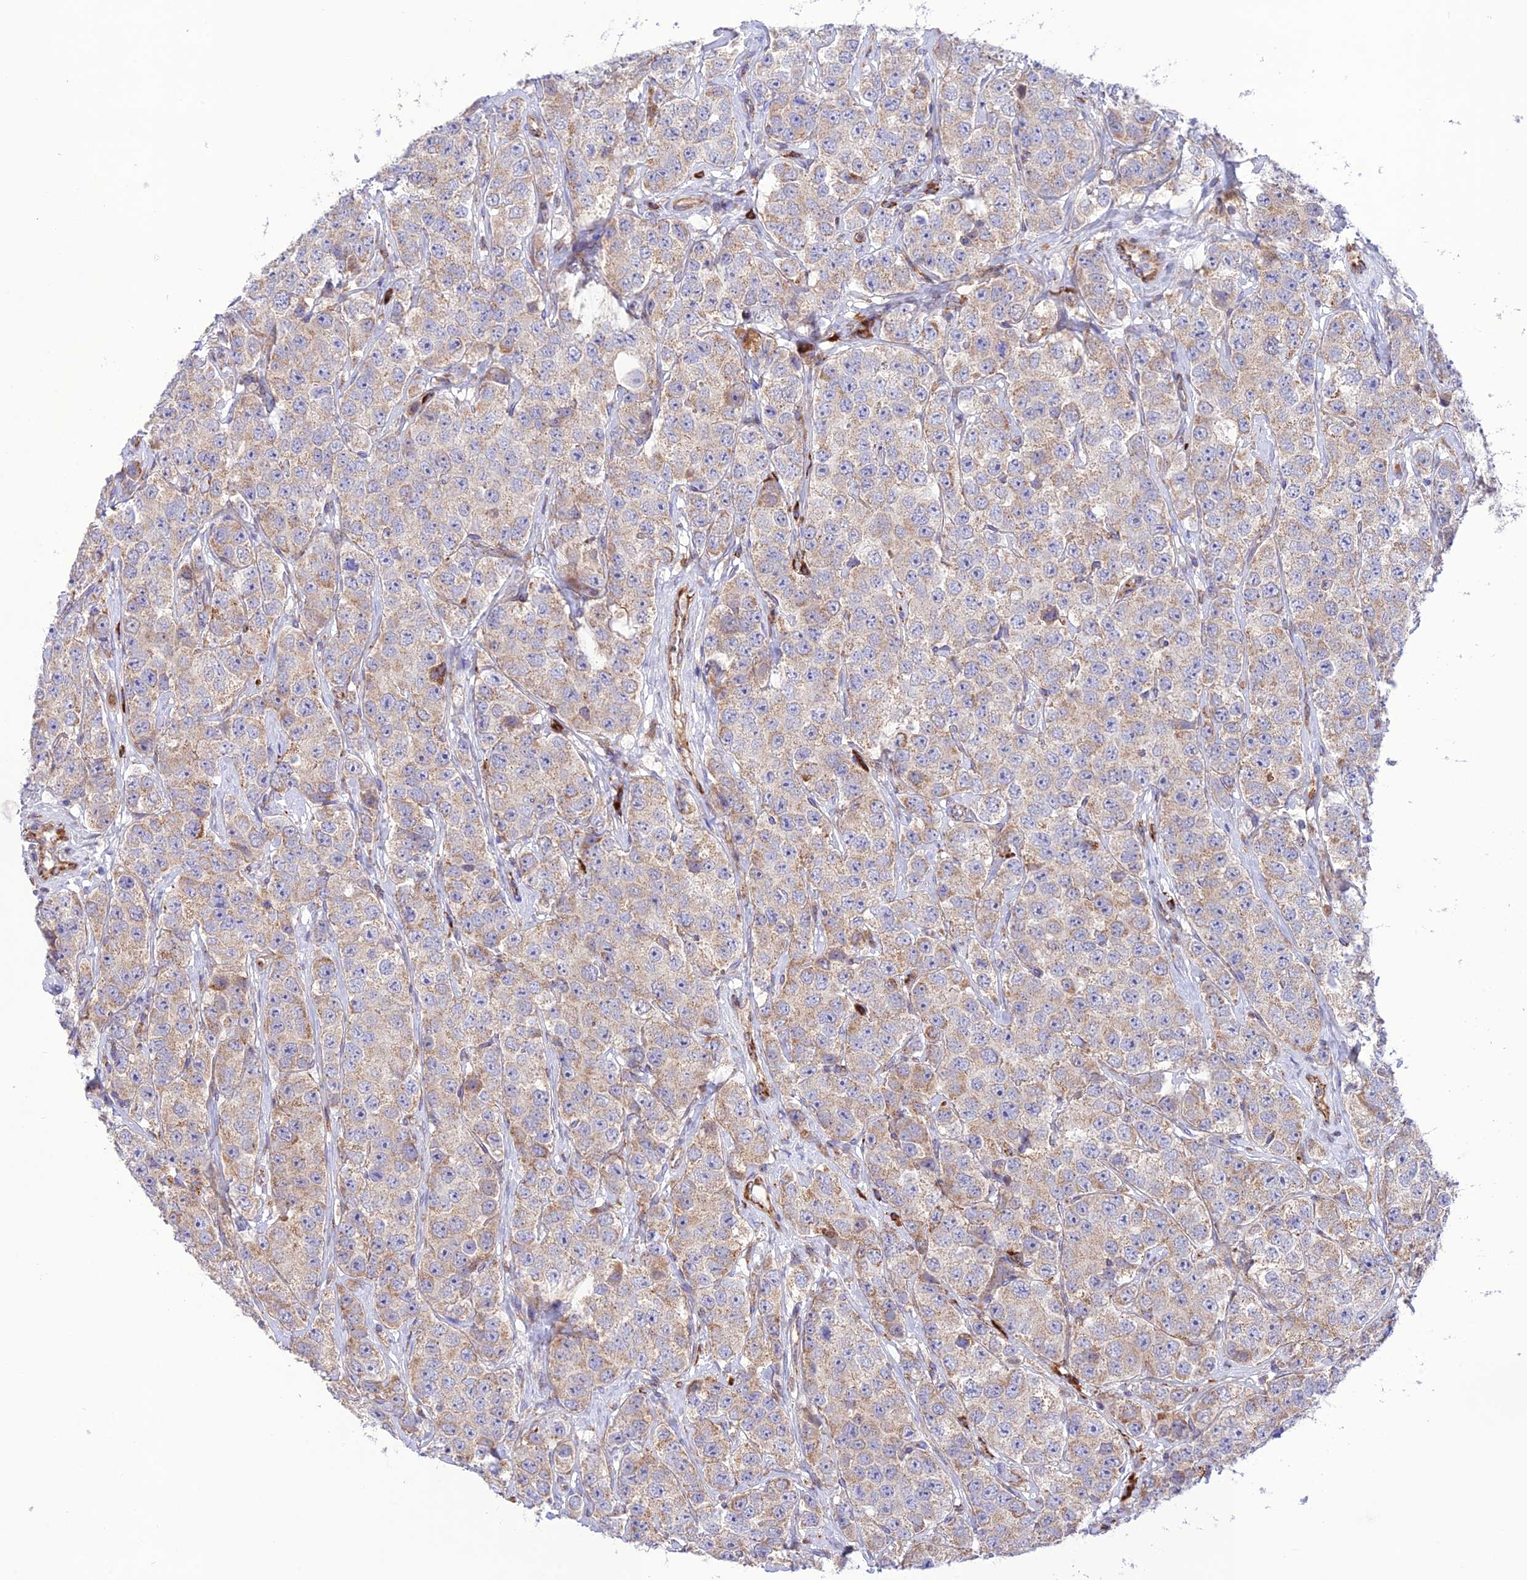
{"staining": {"intensity": "weak", "quantity": ">75%", "location": "cytoplasmic/membranous"}, "tissue": "testis cancer", "cell_type": "Tumor cells", "image_type": "cancer", "snomed": [{"axis": "morphology", "description": "Seminoma, NOS"}, {"axis": "topography", "description": "Testis"}], "caption": "Protein expression analysis of testis seminoma displays weak cytoplasmic/membranous staining in about >75% of tumor cells.", "gene": "UAP1L1", "patient": {"sex": "male", "age": 28}}